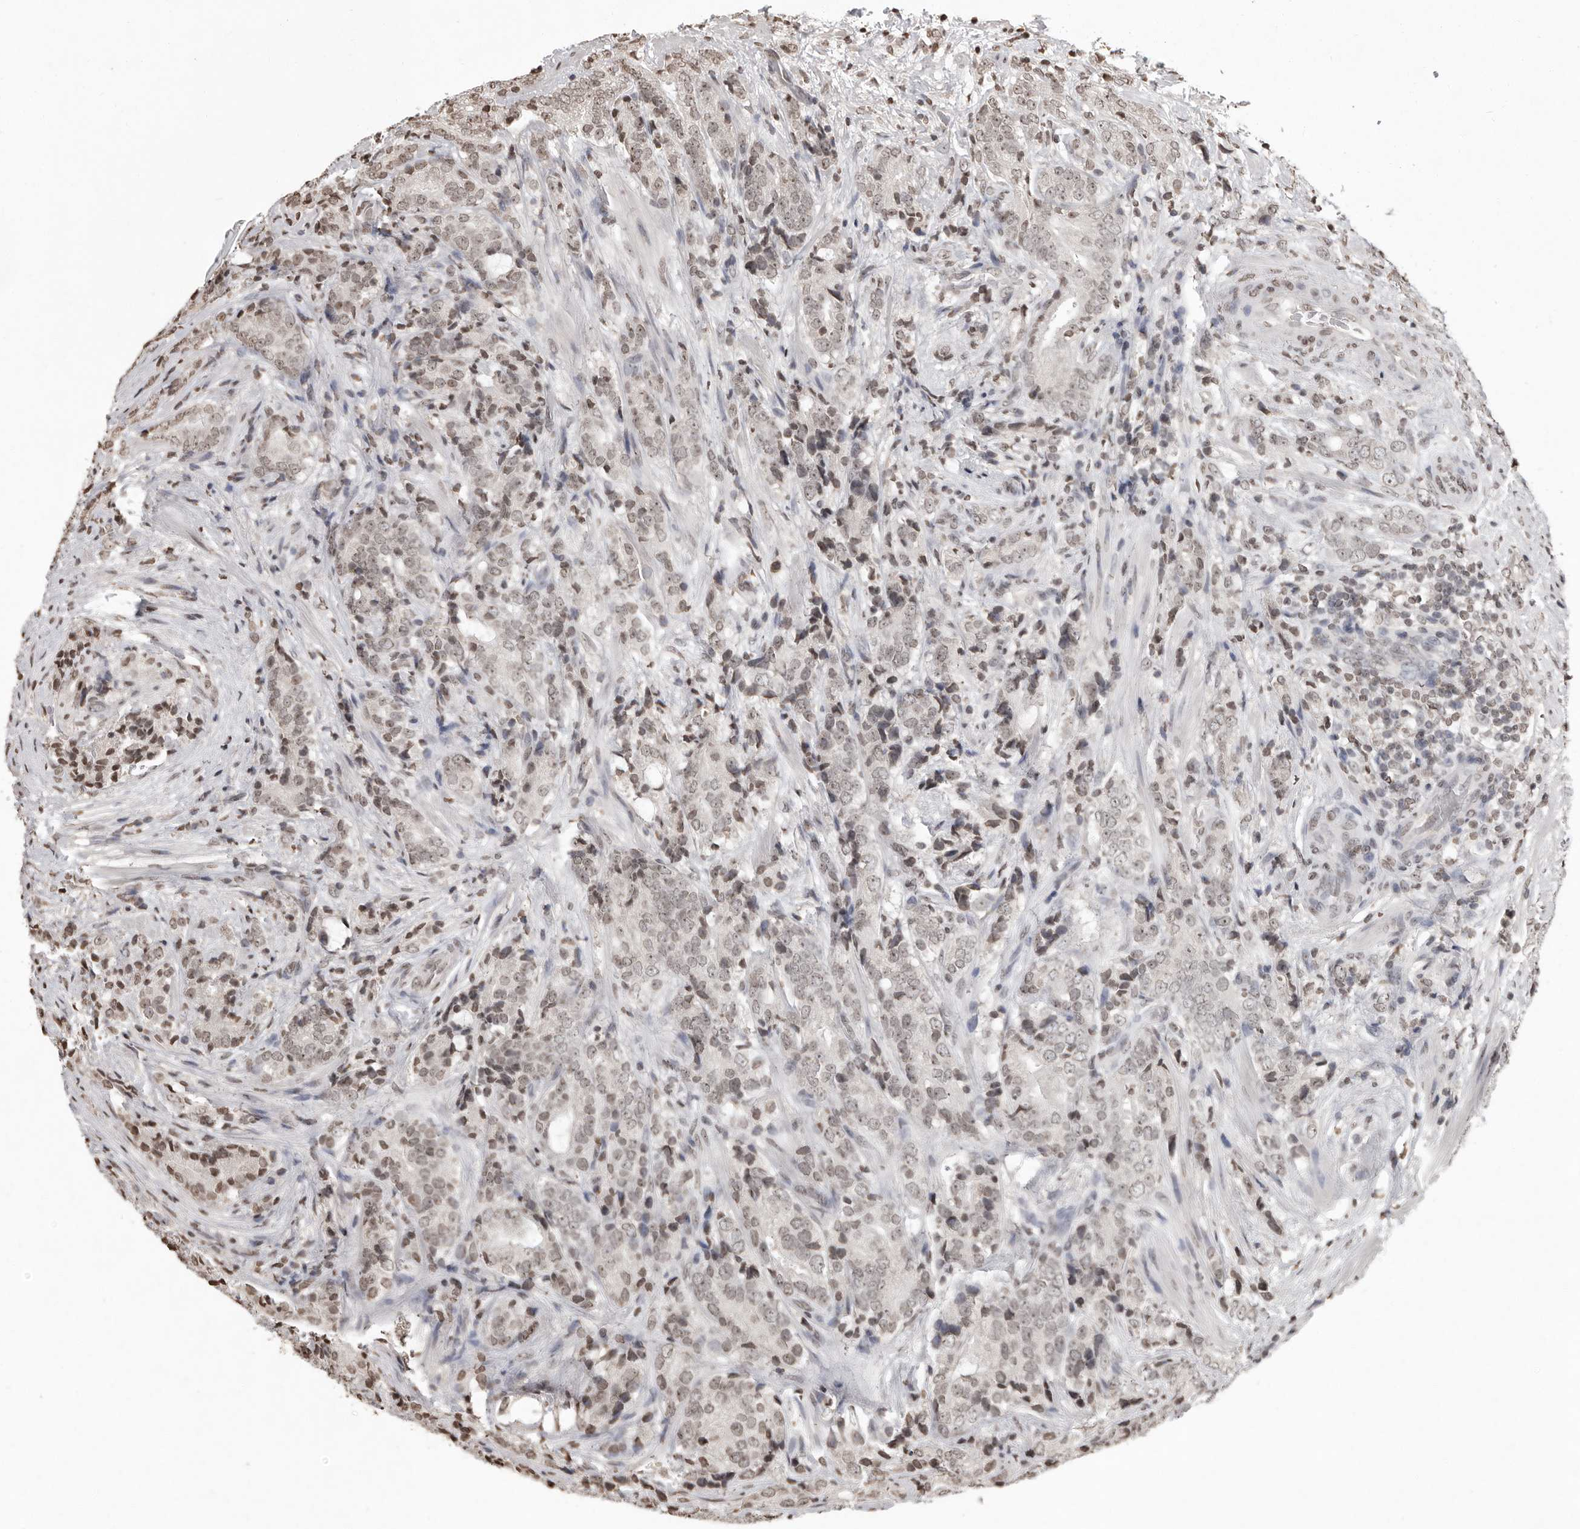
{"staining": {"intensity": "weak", "quantity": "<25%", "location": "nuclear"}, "tissue": "prostate cancer", "cell_type": "Tumor cells", "image_type": "cancer", "snomed": [{"axis": "morphology", "description": "Adenocarcinoma, High grade"}, {"axis": "topography", "description": "Prostate"}], "caption": "Human prostate cancer stained for a protein using immunohistochemistry (IHC) exhibits no expression in tumor cells.", "gene": "WDR45", "patient": {"sex": "male", "age": 57}}